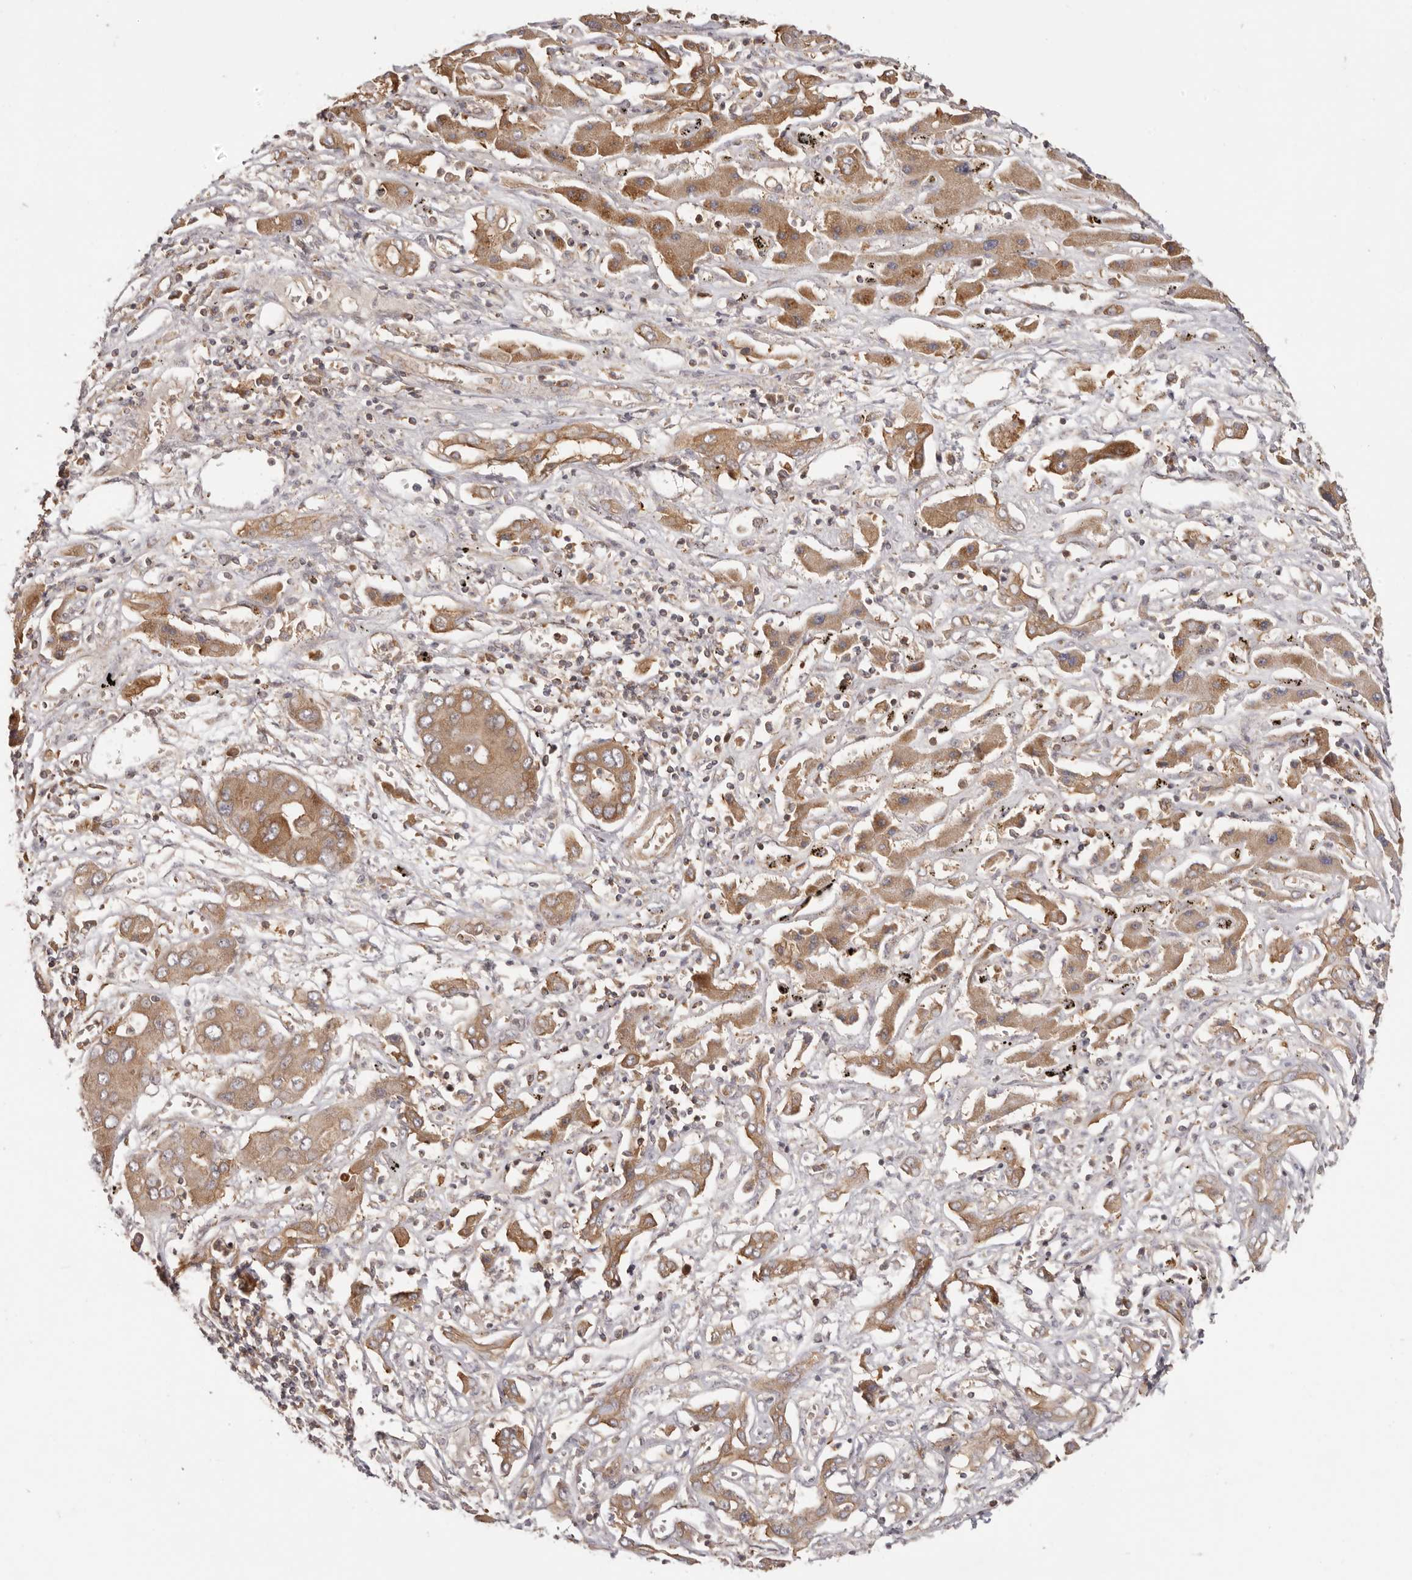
{"staining": {"intensity": "moderate", "quantity": ">75%", "location": "cytoplasmic/membranous"}, "tissue": "liver cancer", "cell_type": "Tumor cells", "image_type": "cancer", "snomed": [{"axis": "morphology", "description": "Cholangiocarcinoma"}, {"axis": "topography", "description": "Liver"}], "caption": "A histopathology image of liver cancer (cholangiocarcinoma) stained for a protein demonstrates moderate cytoplasmic/membranous brown staining in tumor cells. (brown staining indicates protein expression, while blue staining denotes nuclei).", "gene": "EEF1E1", "patient": {"sex": "male", "age": 67}}